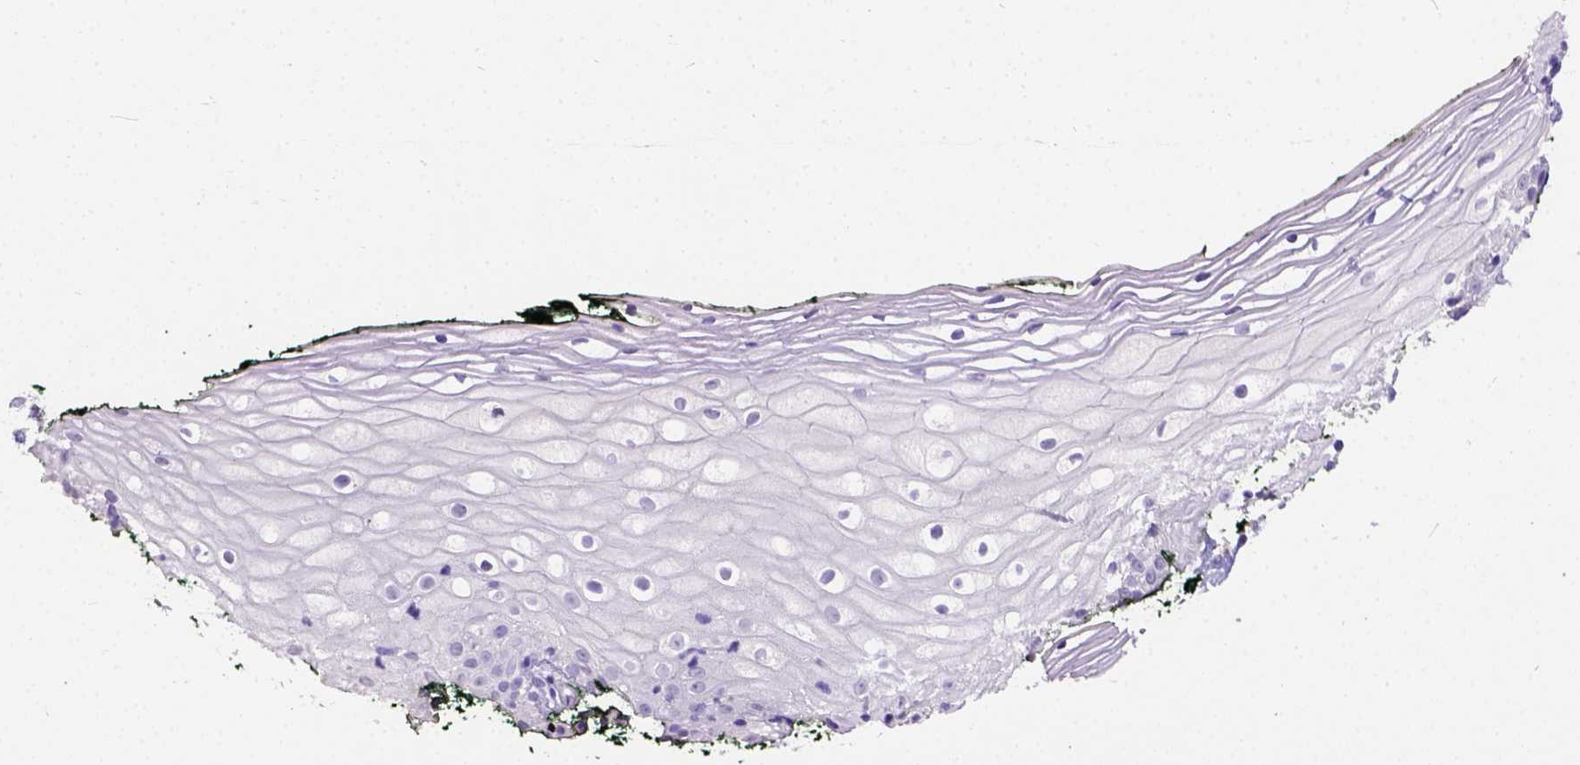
{"staining": {"intensity": "negative", "quantity": "none", "location": "none"}, "tissue": "vagina", "cell_type": "Squamous epithelial cells", "image_type": "normal", "snomed": [{"axis": "morphology", "description": "Normal tissue, NOS"}, {"axis": "topography", "description": "Vagina"}], "caption": "This is an immunohistochemistry (IHC) photomicrograph of benign human vagina. There is no positivity in squamous epithelial cells.", "gene": "B3GAT1", "patient": {"sex": "female", "age": 47}}